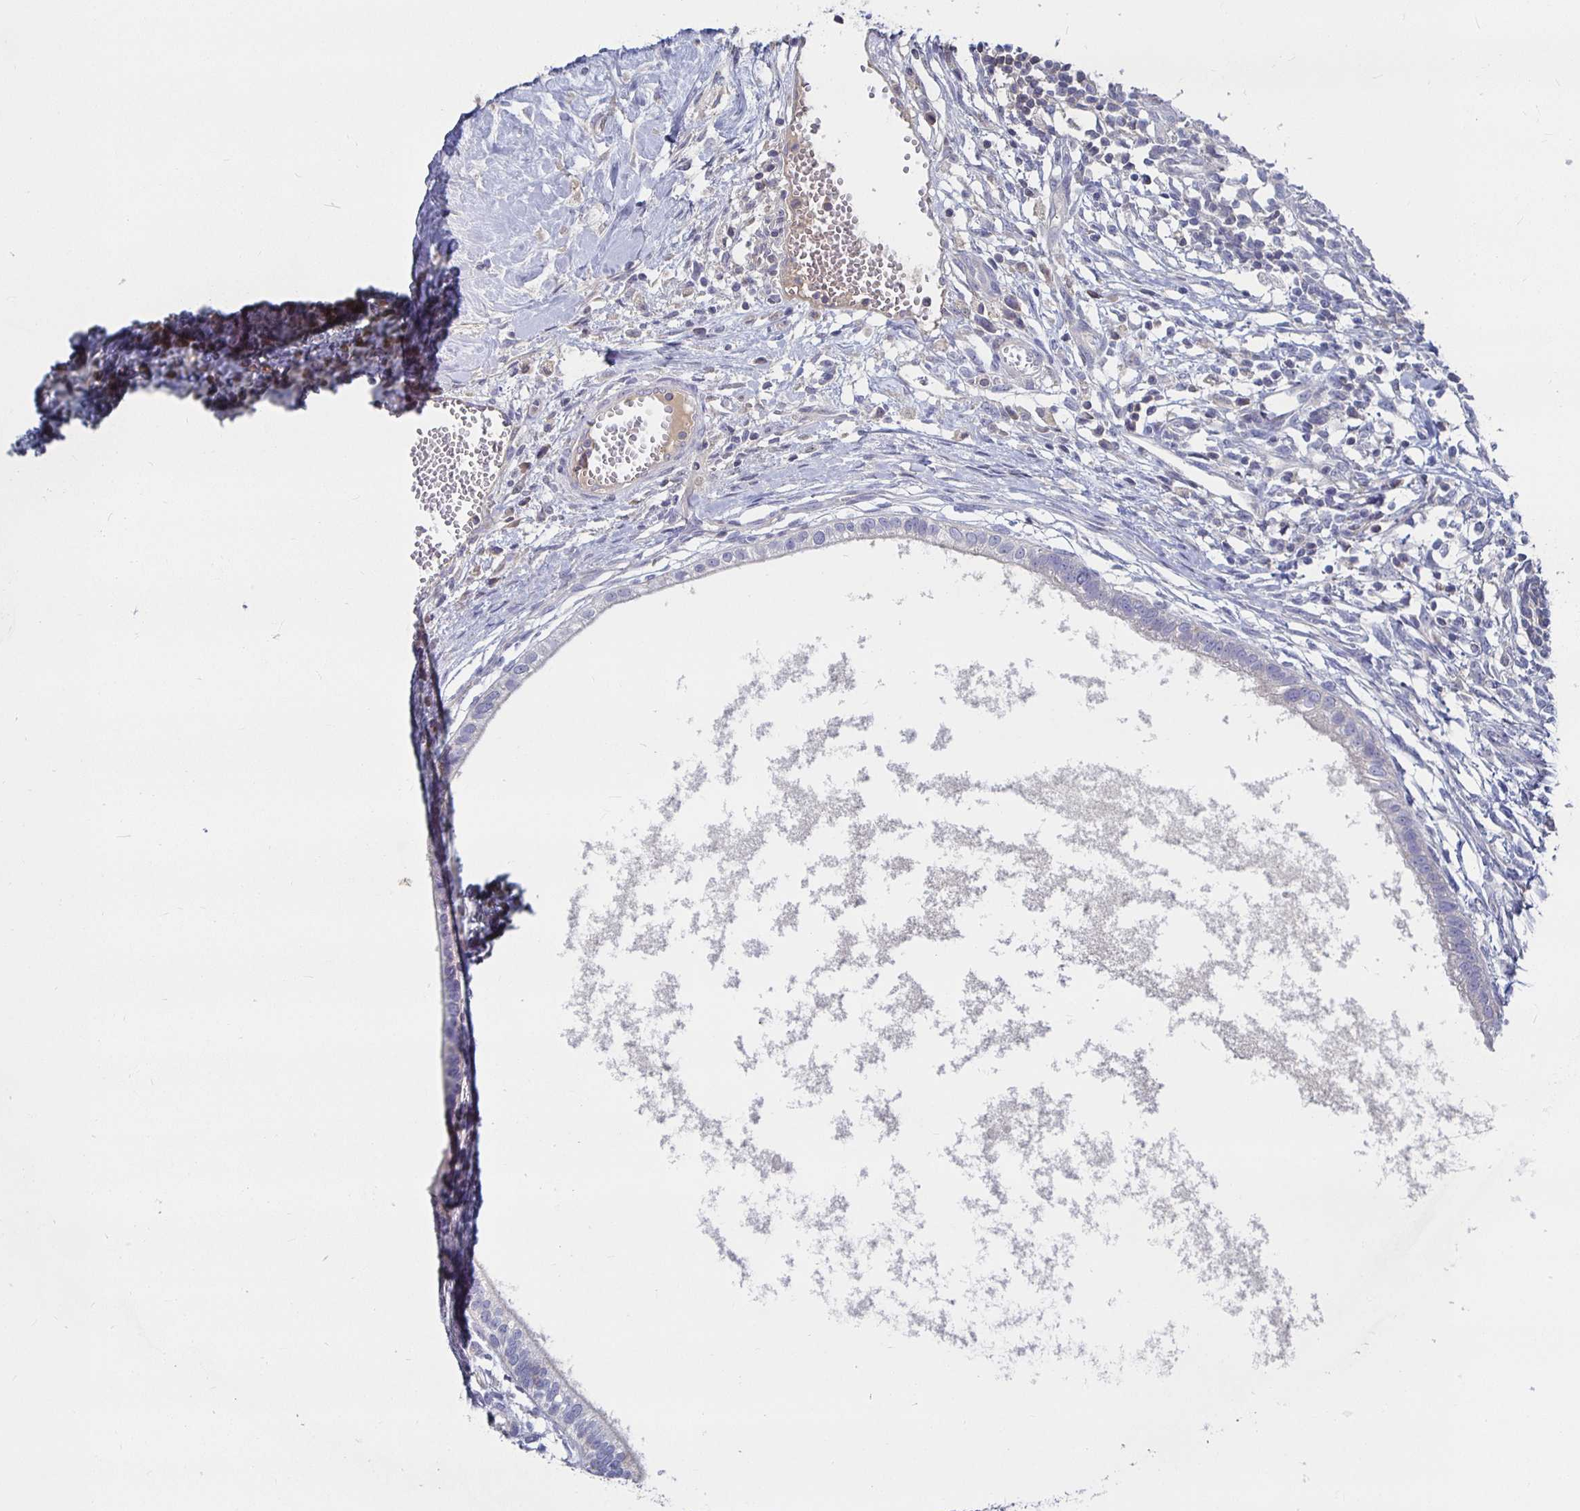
{"staining": {"intensity": "negative", "quantity": "none", "location": "none"}, "tissue": "testis cancer", "cell_type": "Tumor cells", "image_type": "cancer", "snomed": [{"axis": "morphology", "description": "Carcinoma, Embryonal, NOS"}, {"axis": "topography", "description": "Testis"}], "caption": "Immunohistochemistry (IHC) of testis embryonal carcinoma shows no positivity in tumor cells. Nuclei are stained in blue.", "gene": "RNF144B", "patient": {"sex": "male", "age": 37}}